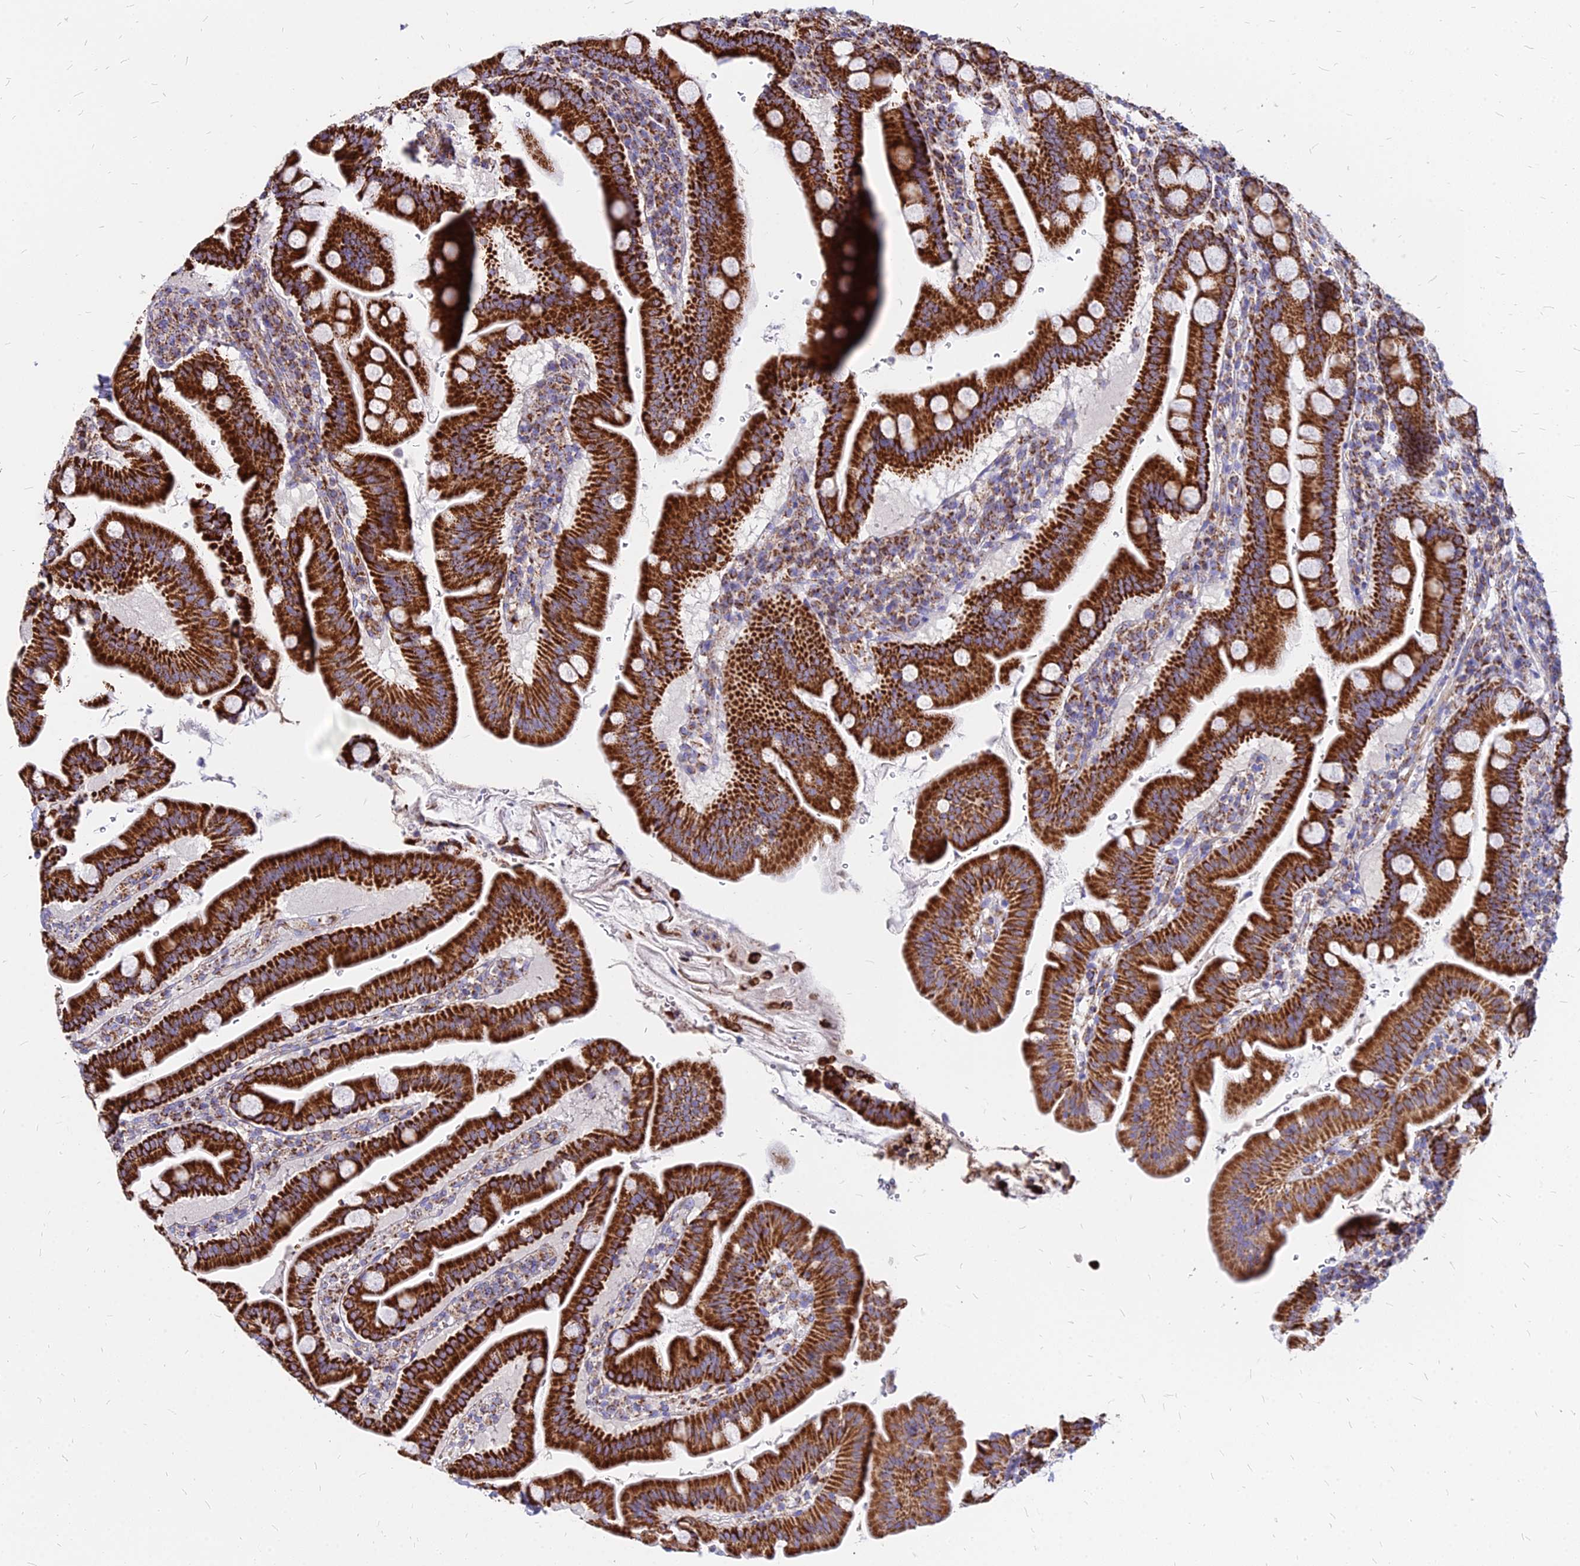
{"staining": {"intensity": "strong", "quantity": ">75%", "location": "cytoplasmic/membranous"}, "tissue": "duodenum", "cell_type": "Glandular cells", "image_type": "normal", "snomed": [{"axis": "morphology", "description": "Normal tissue, NOS"}, {"axis": "morphology", "description": "Adenocarcinoma, NOS"}, {"axis": "topography", "description": "Pancreas"}, {"axis": "topography", "description": "Duodenum"}], "caption": "About >75% of glandular cells in unremarkable duodenum demonstrate strong cytoplasmic/membranous protein positivity as visualized by brown immunohistochemical staining.", "gene": "DLD", "patient": {"sex": "male", "age": 50}}